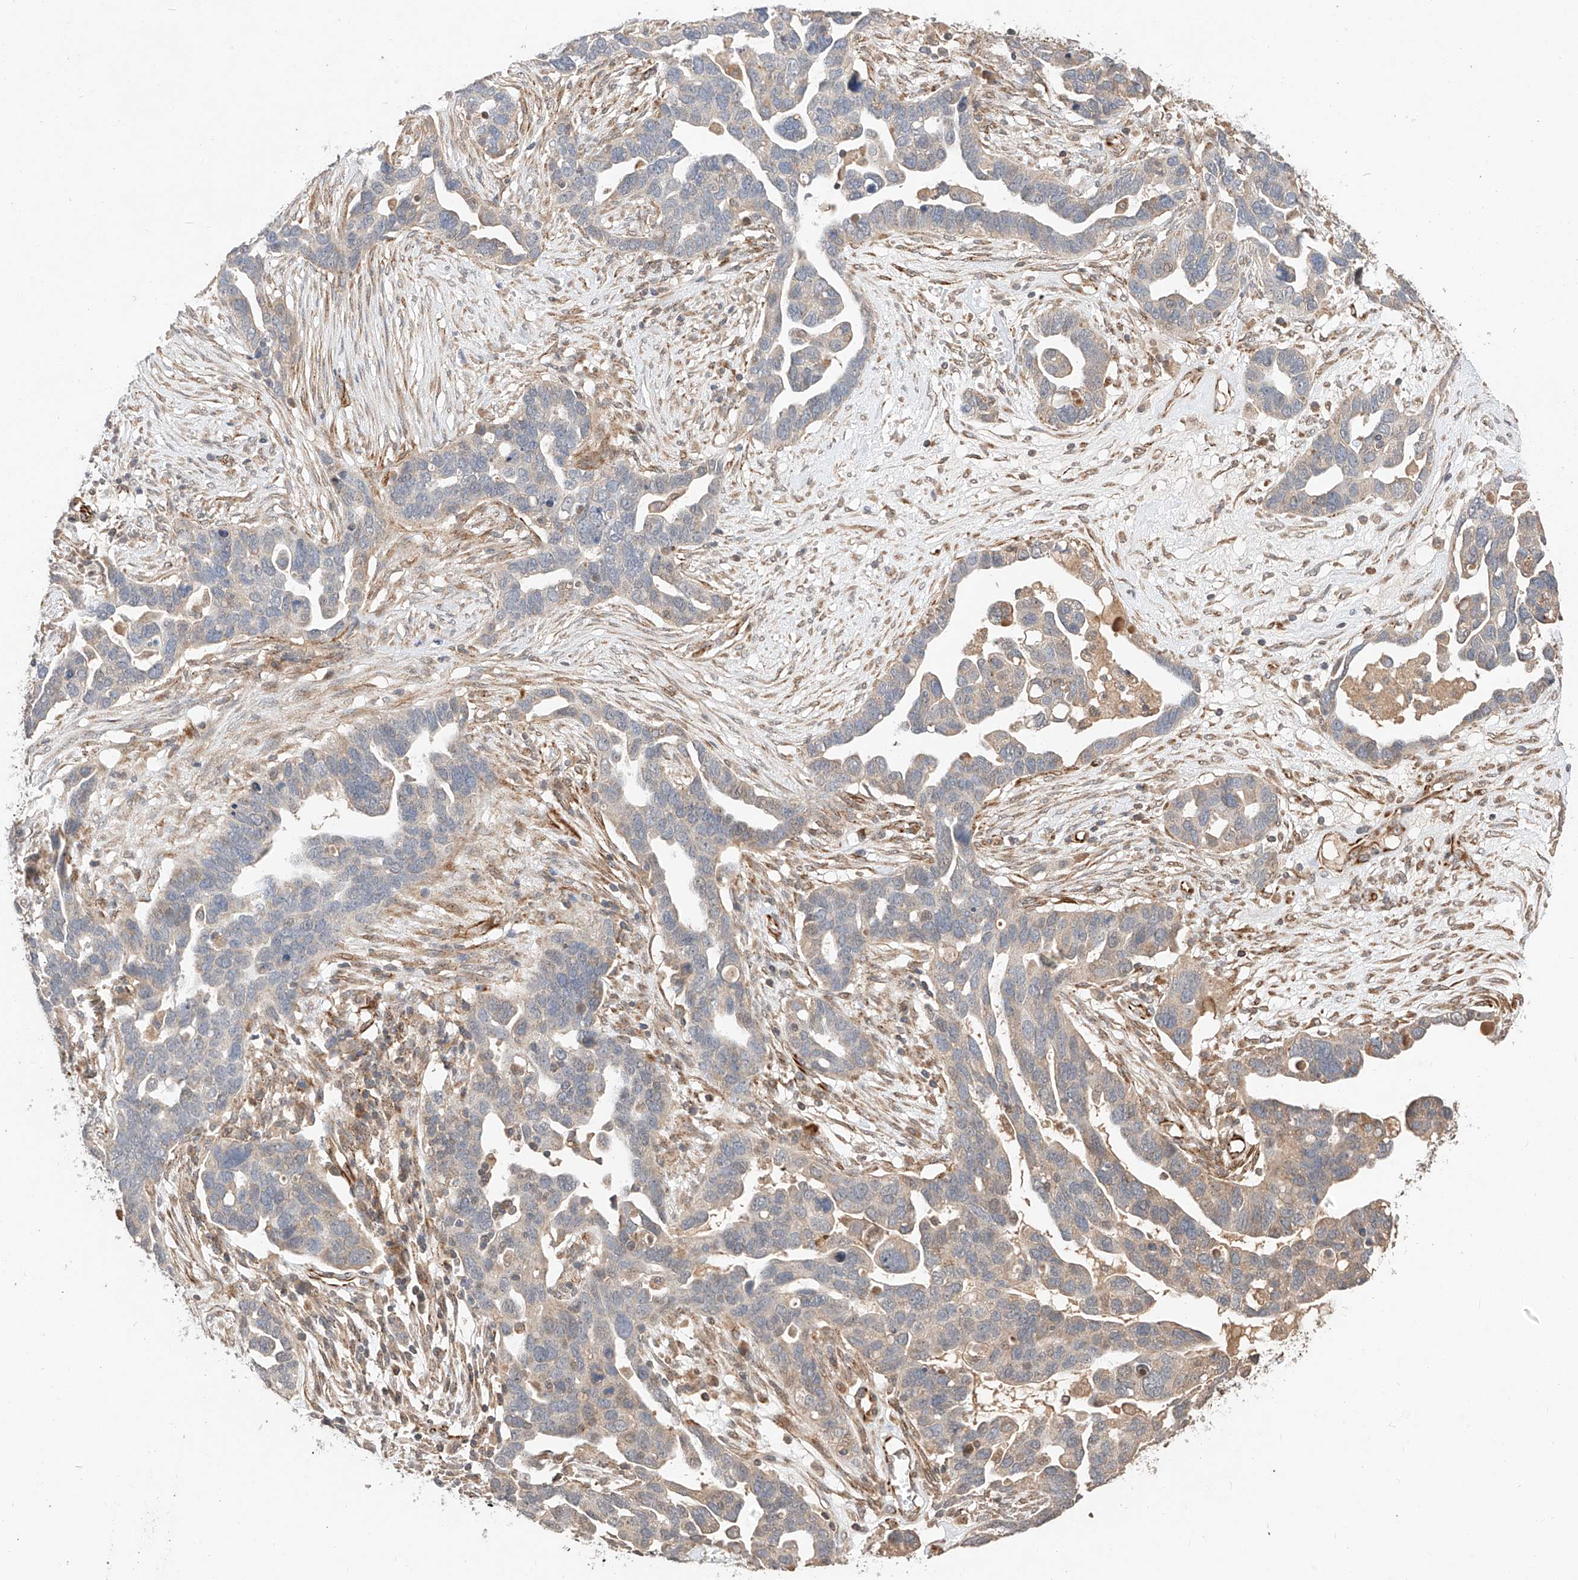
{"staining": {"intensity": "negative", "quantity": "none", "location": "none"}, "tissue": "ovarian cancer", "cell_type": "Tumor cells", "image_type": "cancer", "snomed": [{"axis": "morphology", "description": "Cystadenocarcinoma, serous, NOS"}, {"axis": "topography", "description": "Ovary"}], "caption": "High magnification brightfield microscopy of ovarian cancer (serous cystadenocarcinoma) stained with DAB (brown) and counterstained with hematoxylin (blue): tumor cells show no significant positivity.", "gene": "SUSD6", "patient": {"sex": "female", "age": 54}}